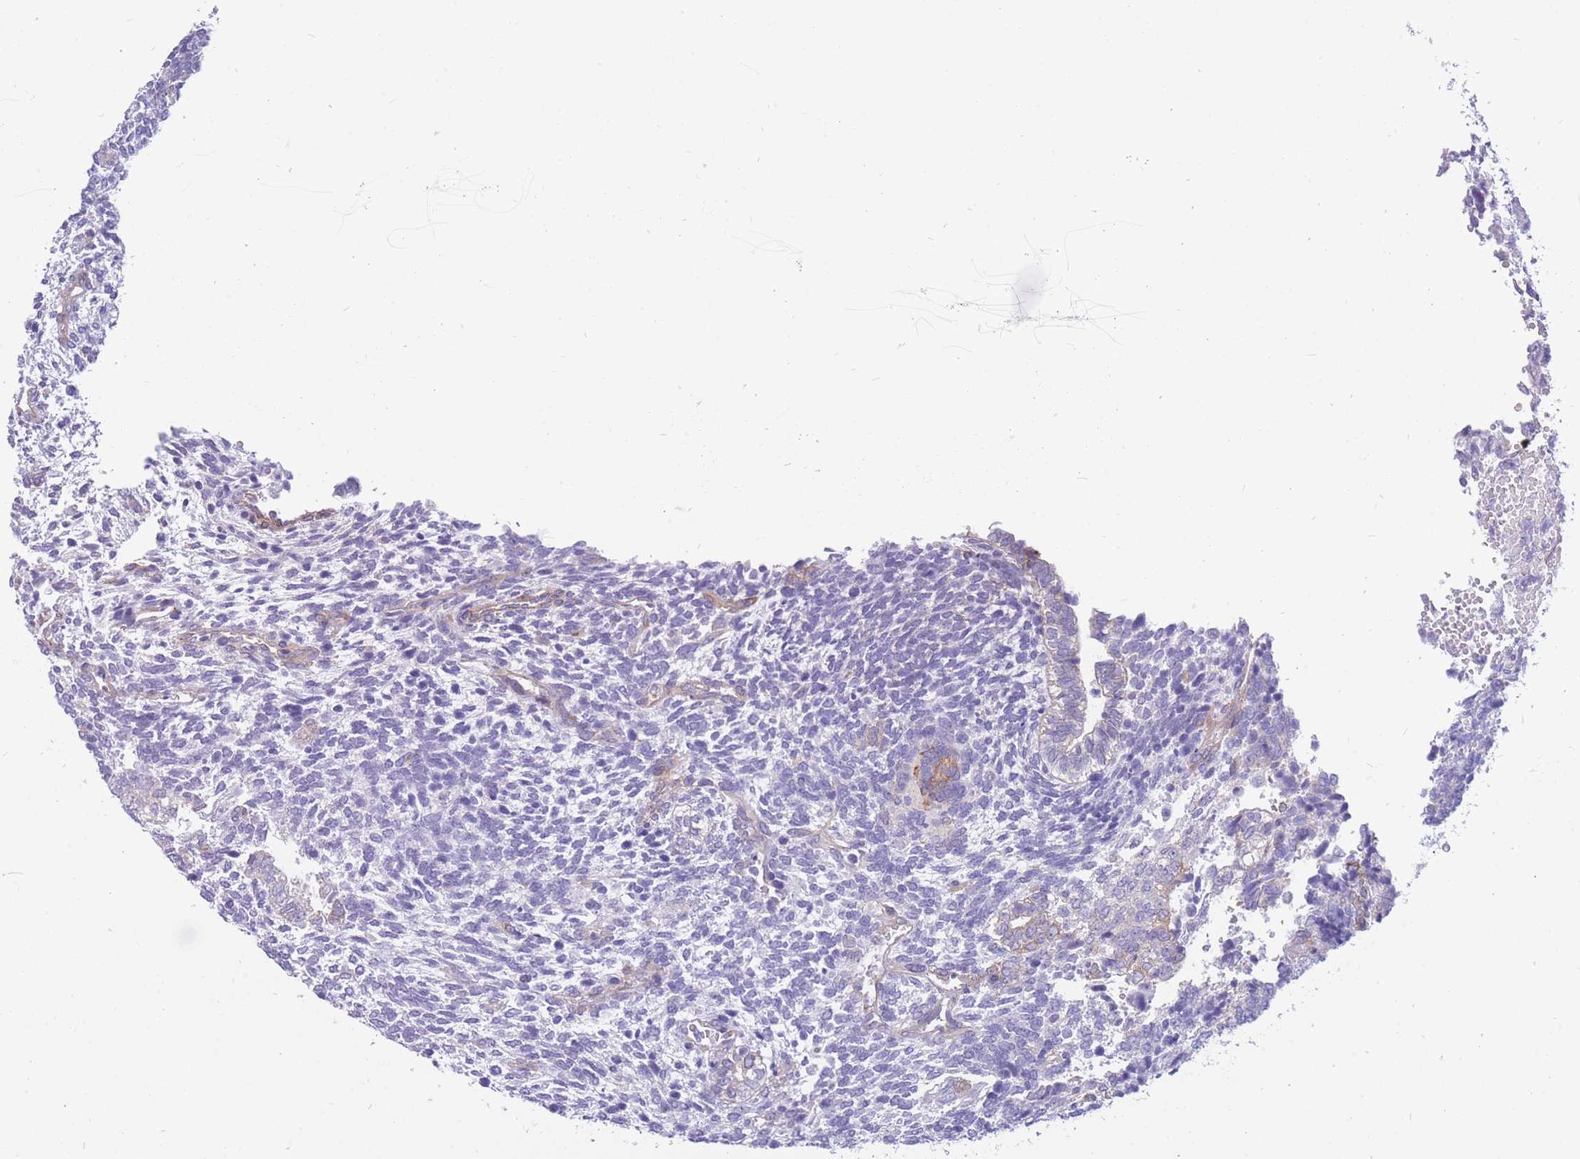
{"staining": {"intensity": "negative", "quantity": "none", "location": "none"}, "tissue": "testis cancer", "cell_type": "Tumor cells", "image_type": "cancer", "snomed": [{"axis": "morphology", "description": "Carcinoma, Embryonal, NOS"}, {"axis": "topography", "description": "Testis"}], "caption": "The immunohistochemistry photomicrograph has no significant staining in tumor cells of testis embryonal carcinoma tissue.", "gene": "MTSS2", "patient": {"sex": "male", "age": 23}}